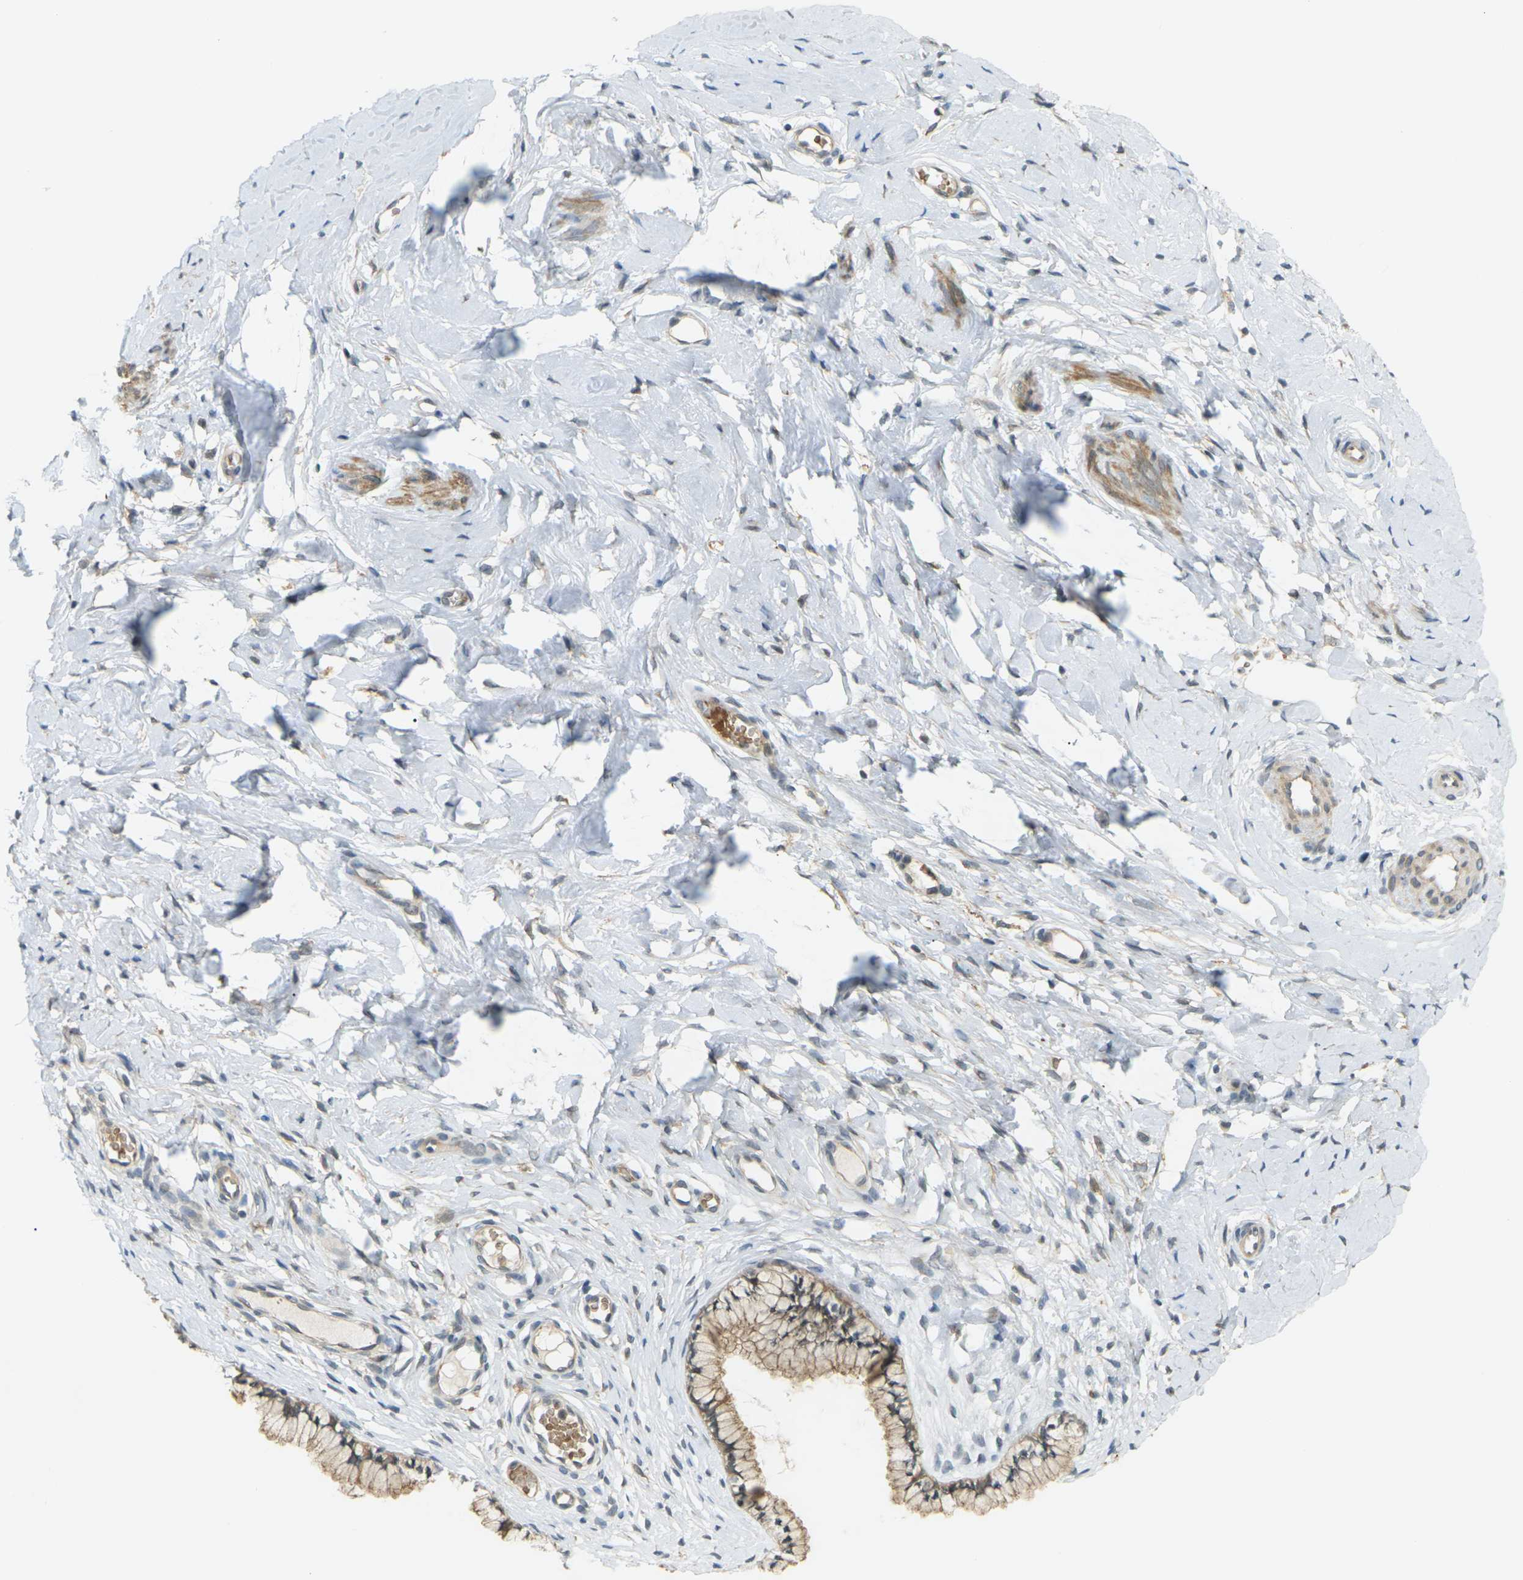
{"staining": {"intensity": "weak", "quantity": ">75%", "location": "cytoplasmic/membranous"}, "tissue": "cervix", "cell_type": "Glandular cells", "image_type": "normal", "snomed": [{"axis": "morphology", "description": "Normal tissue, NOS"}, {"axis": "topography", "description": "Cervix"}], "caption": "This is a micrograph of IHC staining of normal cervix, which shows weak staining in the cytoplasmic/membranous of glandular cells.", "gene": "SOCS6", "patient": {"sex": "female", "age": 65}}